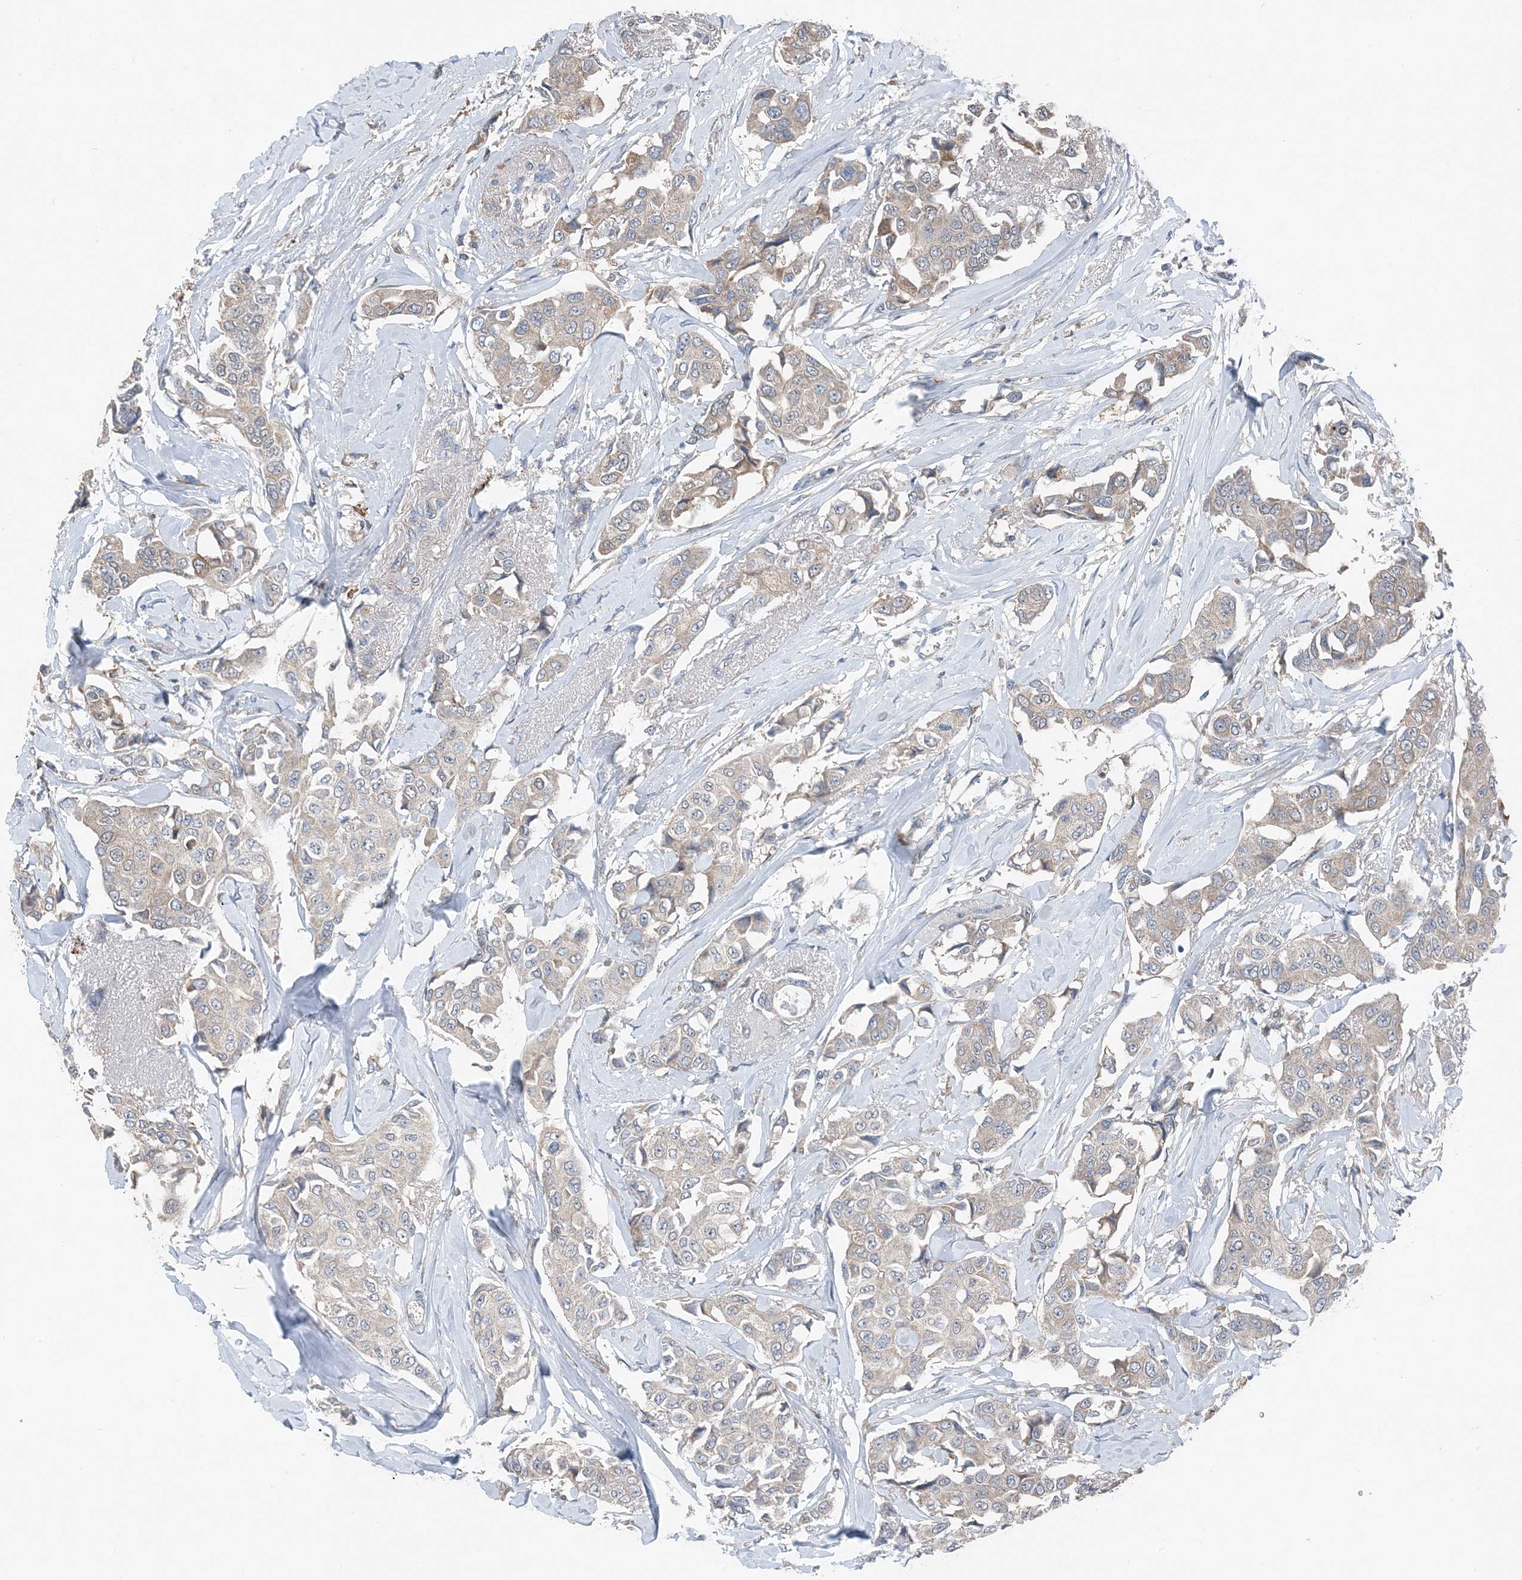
{"staining": {"intensity": "weak", "quantity": "<25%", "location": "cytoplasmic/membranous"}, "tissue": "breast cancer", "cell_type": "Tumor cells", "image_type": "cancer", "snomed": [{"axis": "morphology", "description": "Duct carcinoma"}, {"axis": "topography", "description": "Breast"}], "caption": "DAB immunohistochemical staining of human breast invasive ductal carcinoma displays no significant positivity in tumor cells.", "gene": "DHX30", "patient": {"sex": "female", "age": 80}}